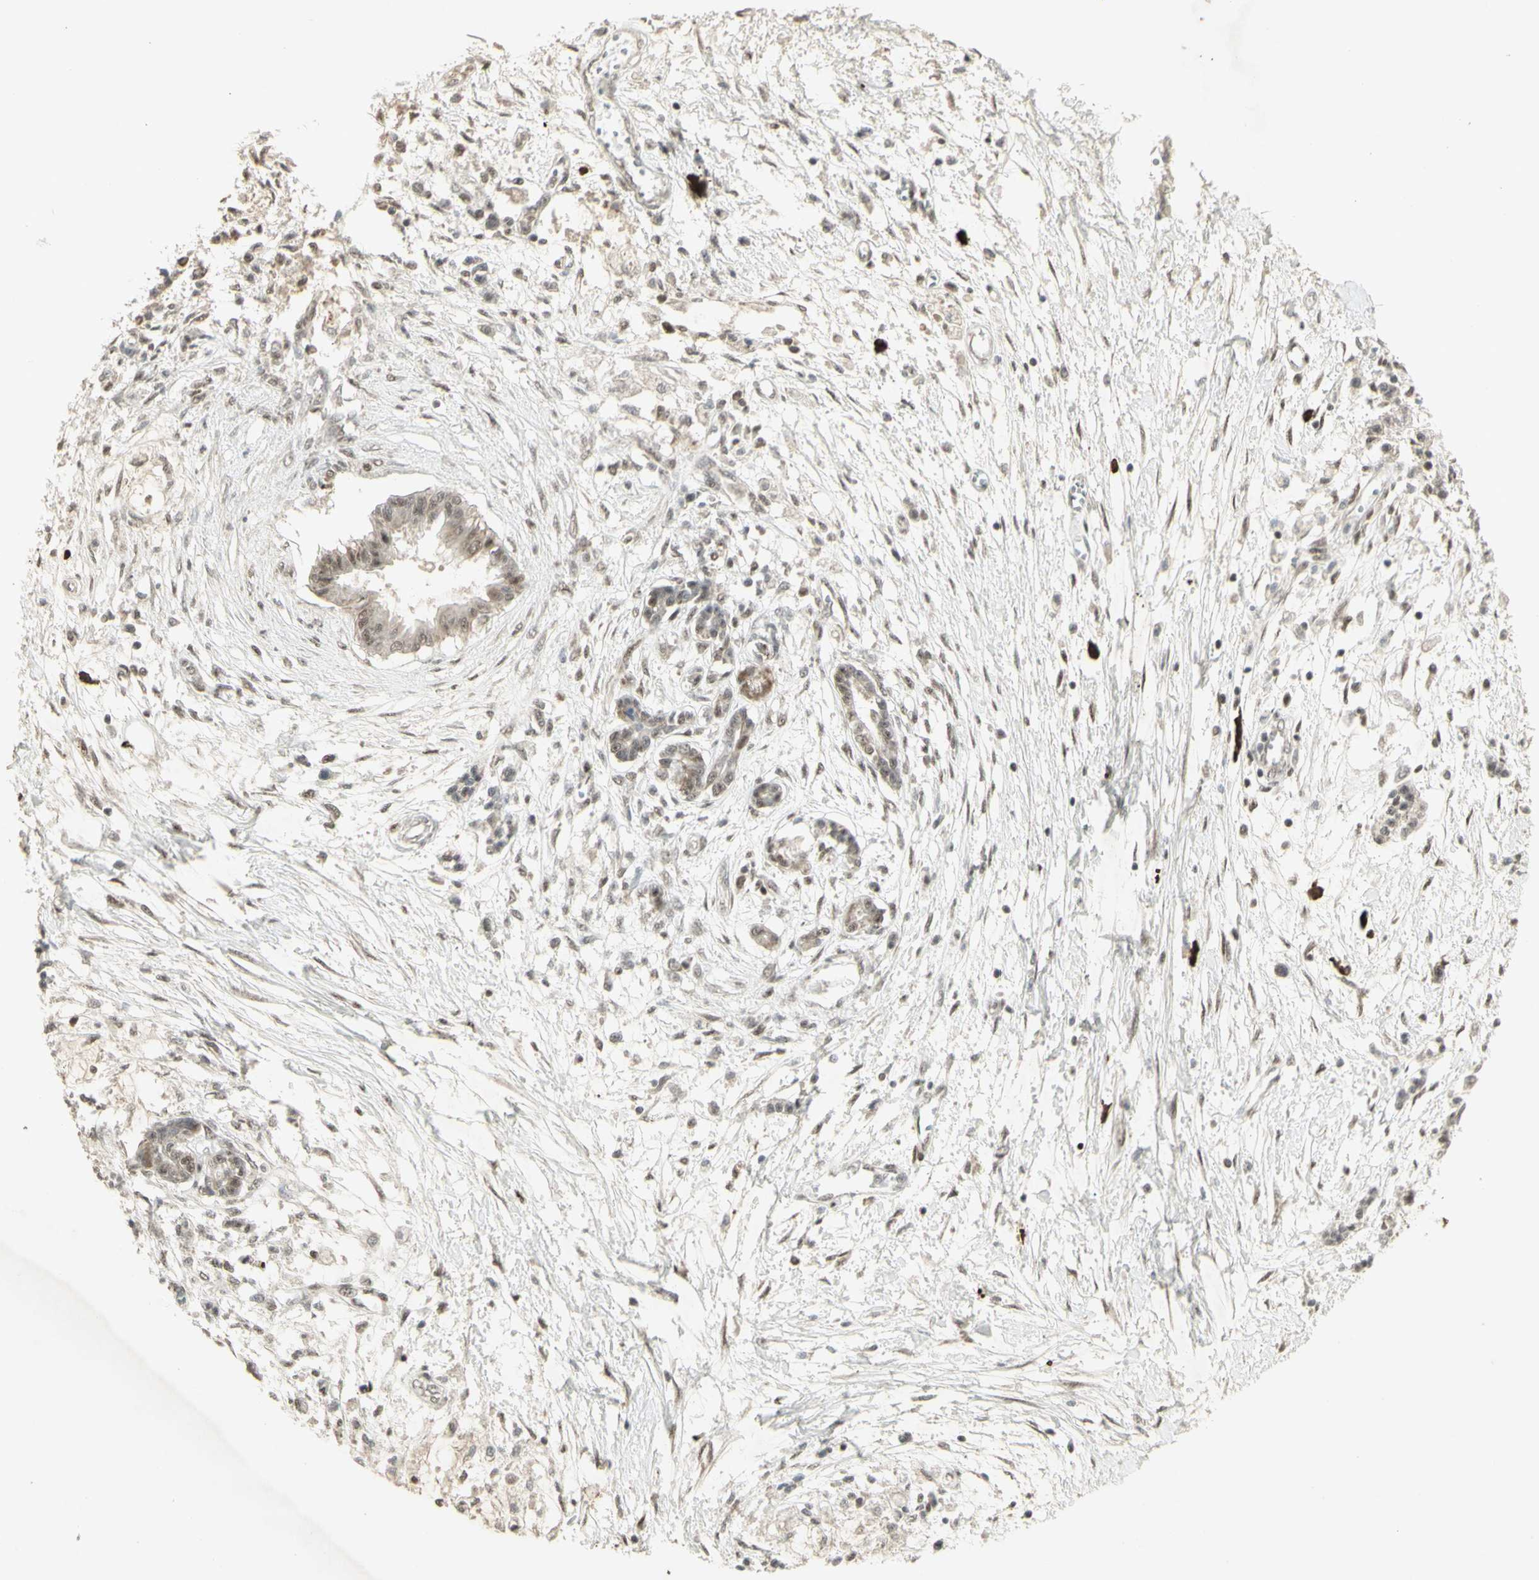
{"staining": {"intensity": "weak", "quantity": ">75%", "location": "cytoplasmic/membranous,nuclear"}, "tissue": "pancreatic cancer", "cell_type": "Tumor cells", "image_type": "cancer", "snomed": [{"axis": "morphology", "description": "Adenocarcinoma, NOS"}, {"axis": "topography", "description": "Pancreas"}], "caption": "High-magnification brightfield microscopy of pancreatic adenocarcinoma stained with DAB (3,3'-diaminobenzidine) (brown) and counterstained with hematoxylin (blue). tumor cells exhibit weak cytoplasmic/membranous and nuclear positivity is seen in about>75% of cells.", "gene": "CCNT1", "patient": {"sex": "male", "age": 56}}